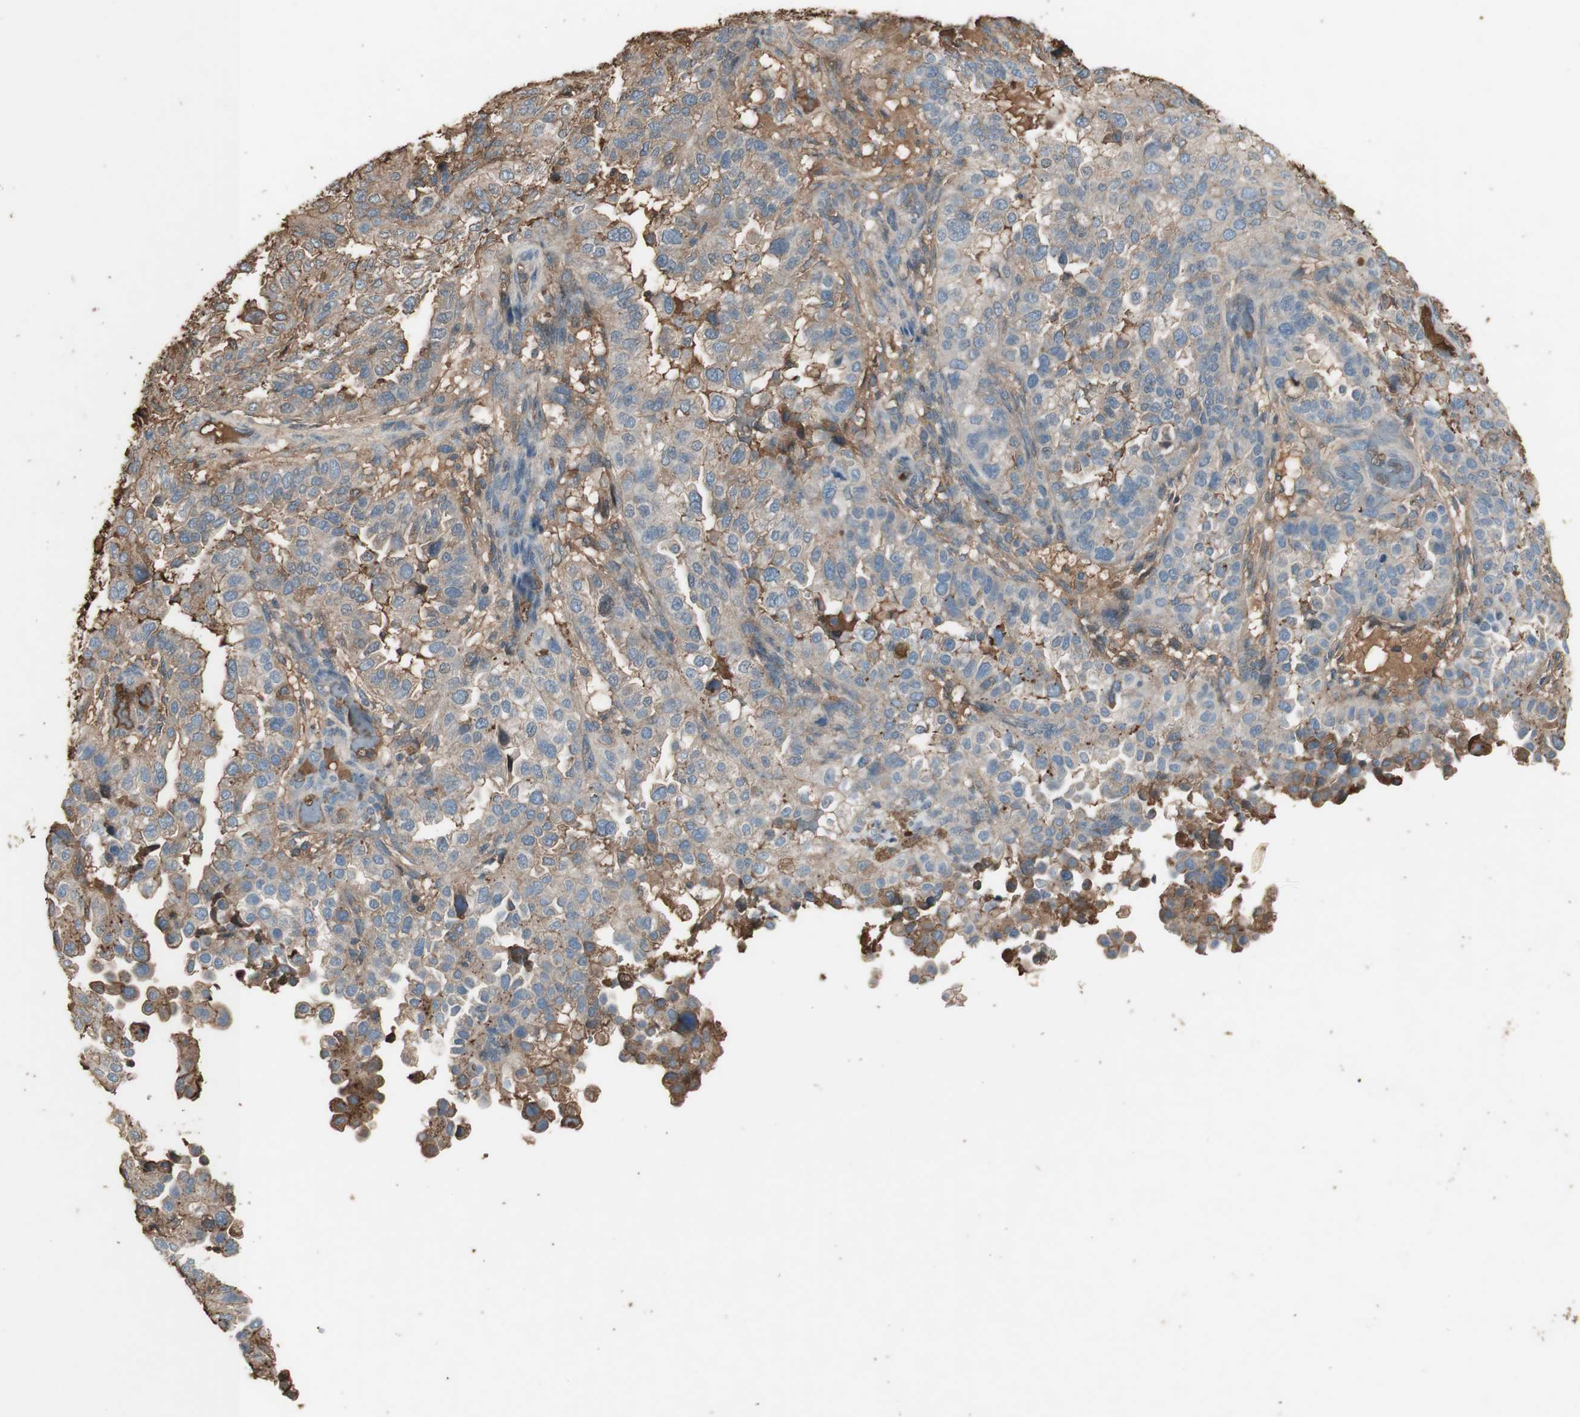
{"staining": {"intensity": "weak", "quantity": ">75%", "location": "cytoplasmic/membranous"}, "tissue": "endometrial cancer", "cell_type": "Tumor cells", "image_type": "cancer", "snomed": [{"axis": "morphology", "description": "Adenocarcinoma, NOS"}, {"axis": "topography", "description": "Endometrium"}], "caption": "This is a photomicrograph of IHC staining of endometrial cancer (adenocarcinoma), which shows weak staining in the cytoplasmic/membranous of tumor cells.", "gene": "MMP14", "patient": {"sex": "female", "age": 85}}